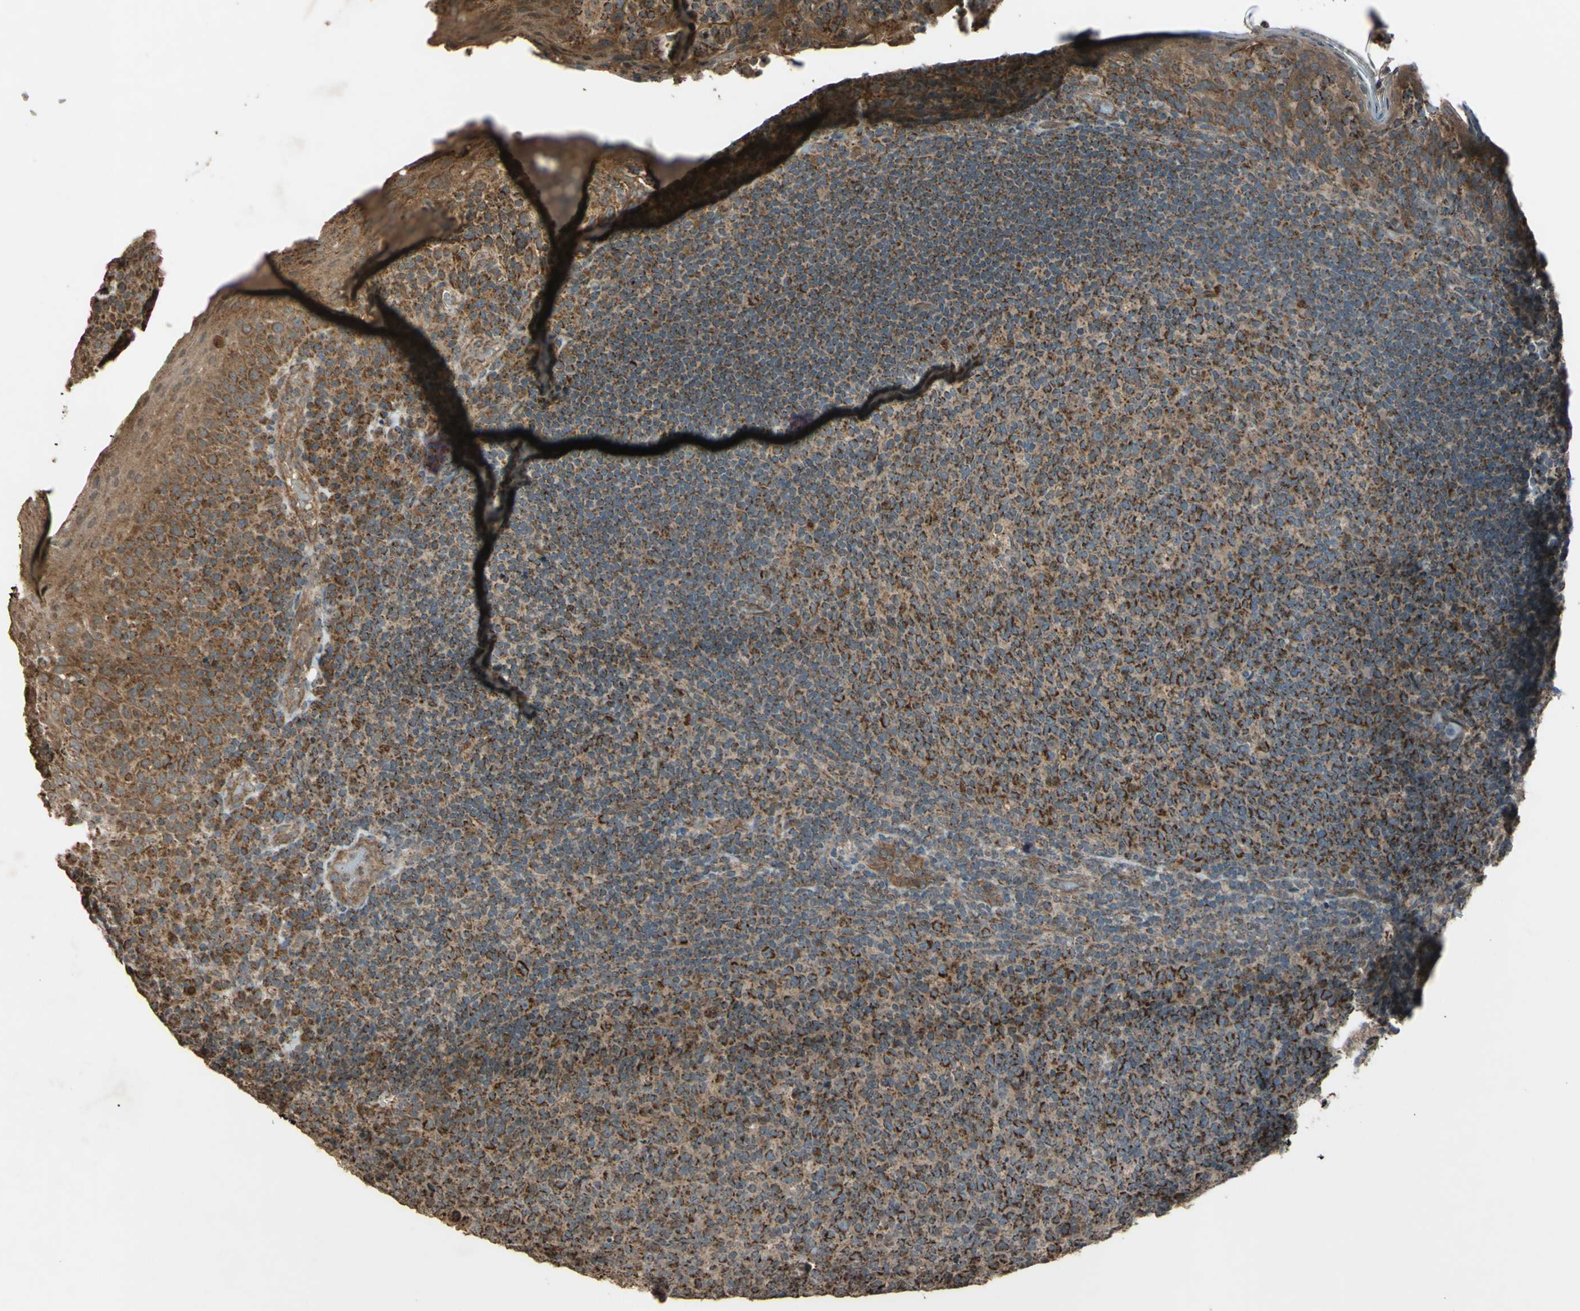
{"staining": {"intensity": "strong", "quantity": ">75%", "location": "cytoplasmic/membranous"}, "tissue": "tonsil", "cell_type": "Germinal center cells", "image_type": "normal", "snomed": [{"axis": "morphology", "description": "Normal tissue, NOS"}, {"axis": "topography", "description": "Tonsil"}], "caption": "A high amount of strong cytoplasmic/membranous expression is identified in about >75% of germinal center cells in unremarkable tonsil.", "gene": "ACOT8", "patient": {"sex": "male", "age": 17}}